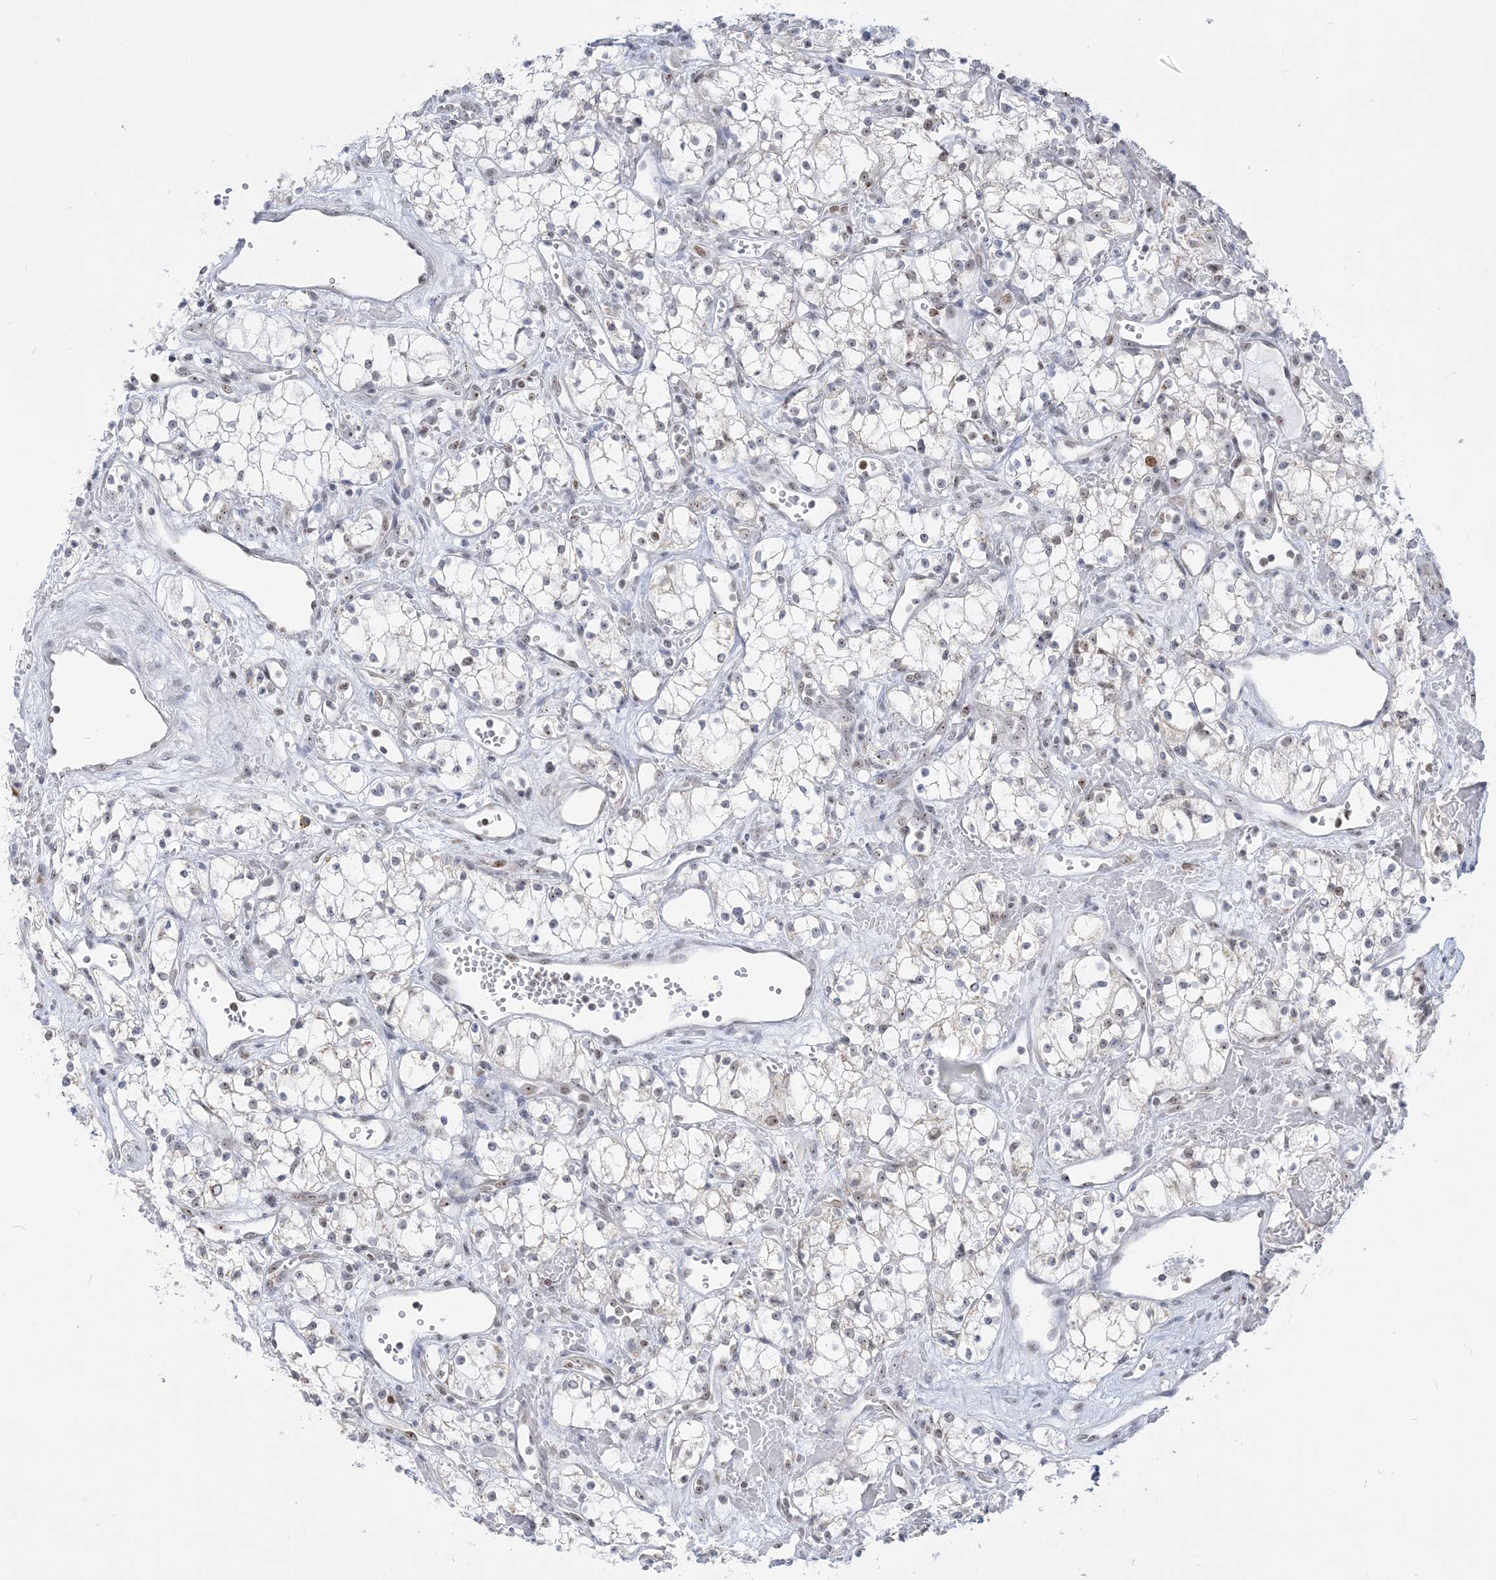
{"staining": {"intensity": "negative", "quantity": "none", "location": "none"}, "tissue": "renal cancer", "cell_type": "Tumor cells", "image_type": "cancer", "snomed": [{"axis": "morphology", "description": "Adenocarcinoma, NOS"}, {"axis": "topography", "description": "Kidney"}], "caption": "Image shows no protein positivity in tumor cells of renal cancer tissue. (Stains: DAB (3,3'-diaminobenzidine) immunohistochemistry with hematoxylin counter stain, Microscopy: brightfield microscopy at high magnification).", "gene": "DDX21", "patient": {"sex": "male", "age": 59}}